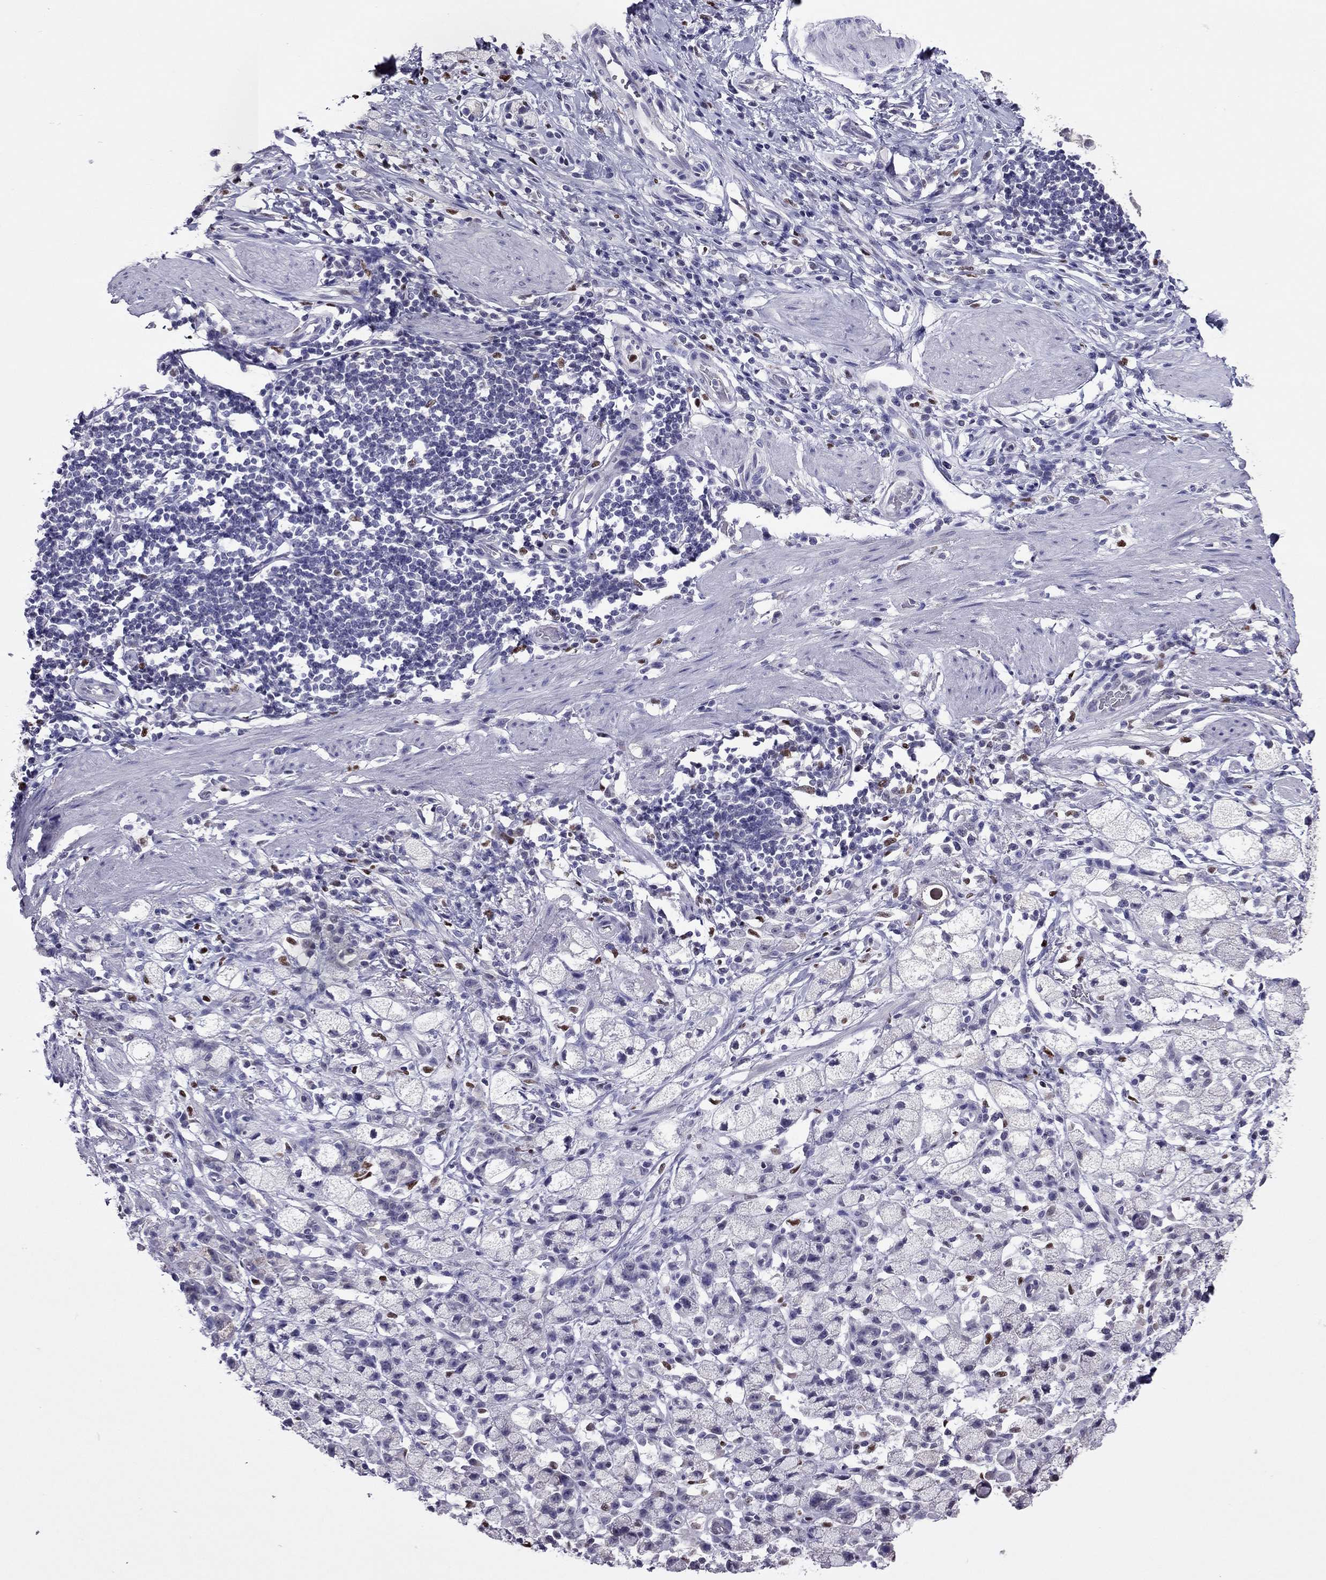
{"staining": {"intensity": "negative", "quantity": "none", "location": "none"}, "tissue": "stomach cancer", "cell_type": "Tumor cells", "image_type": "cancer", "snomed": [{"axis": "morphology", "description": "Adenocarcinoma, NOS"}, {"axis": "topography", "description": "Stomach"}], "caption": "There is no significant expression in tumor cells of stomach cancer.", "gene": "SPINT3", "patient": {"sex": "male", "age": 58}}